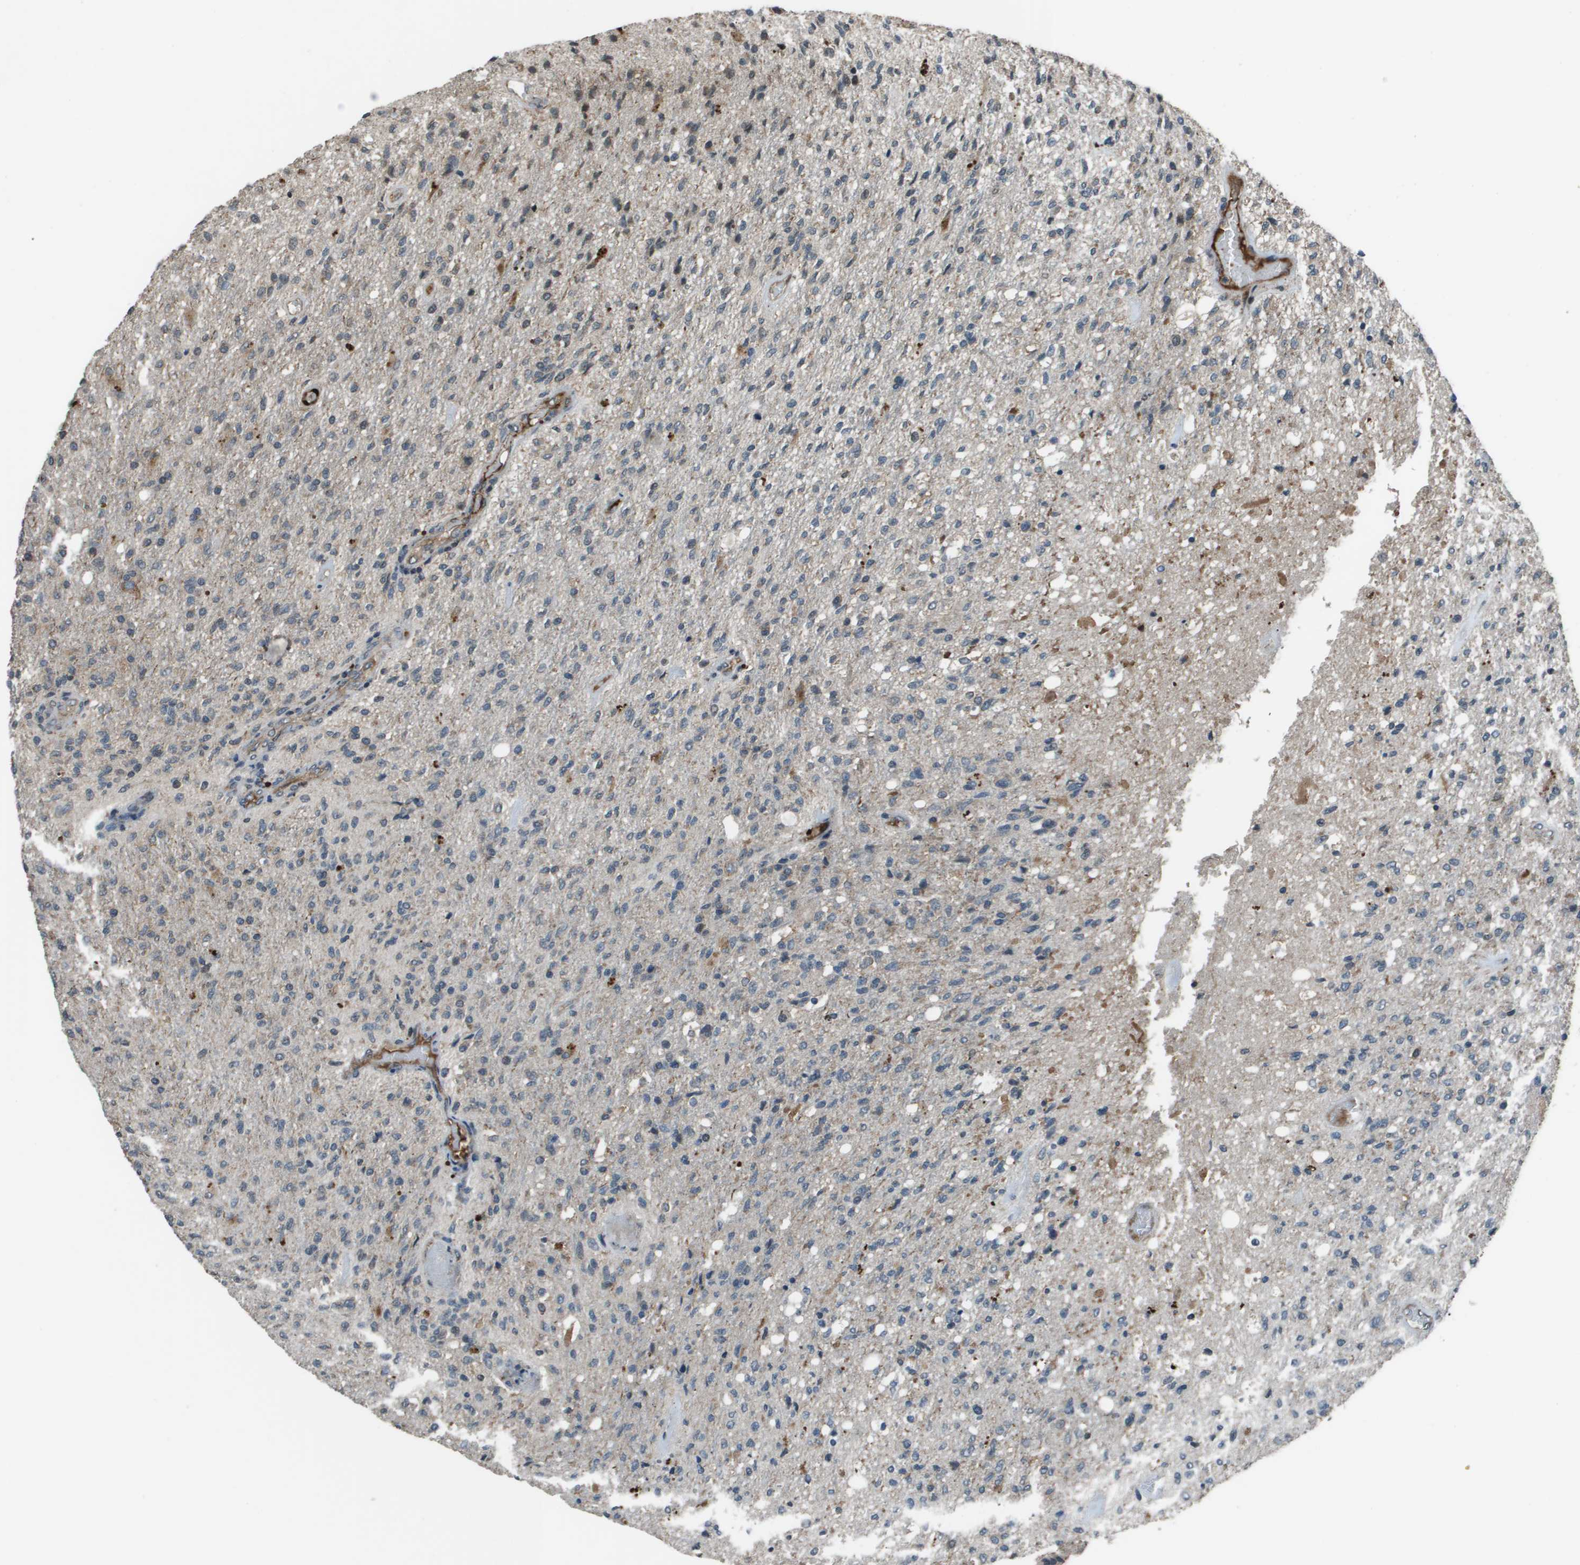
{"staining": {"intensity": "weak", "quantity": "<25%", "location": "cytoplasmic/membranous"}, "tissue": "glioma", "cell_type": "Tumor cells", "image_type": "cancer", "snomed": [{"axis": "morphology", "description": "Normal tissue, NOS"}, {"axis": "morphology", "description": "Glioma, malignant, High grade"}, {"axis": "topography", "description": "Cerebral cortex"}], "caption": "High power microscopy image of an immunohistochemistry photomicrograph of malignant glioma (high-grade), revealing no significant staining in tumor cells. (Immunohistochemistry (ihc), brightfield microscopy, high magnification).", "gene": "GOSR2", "patient": {"sex": "male", "age": 77}}